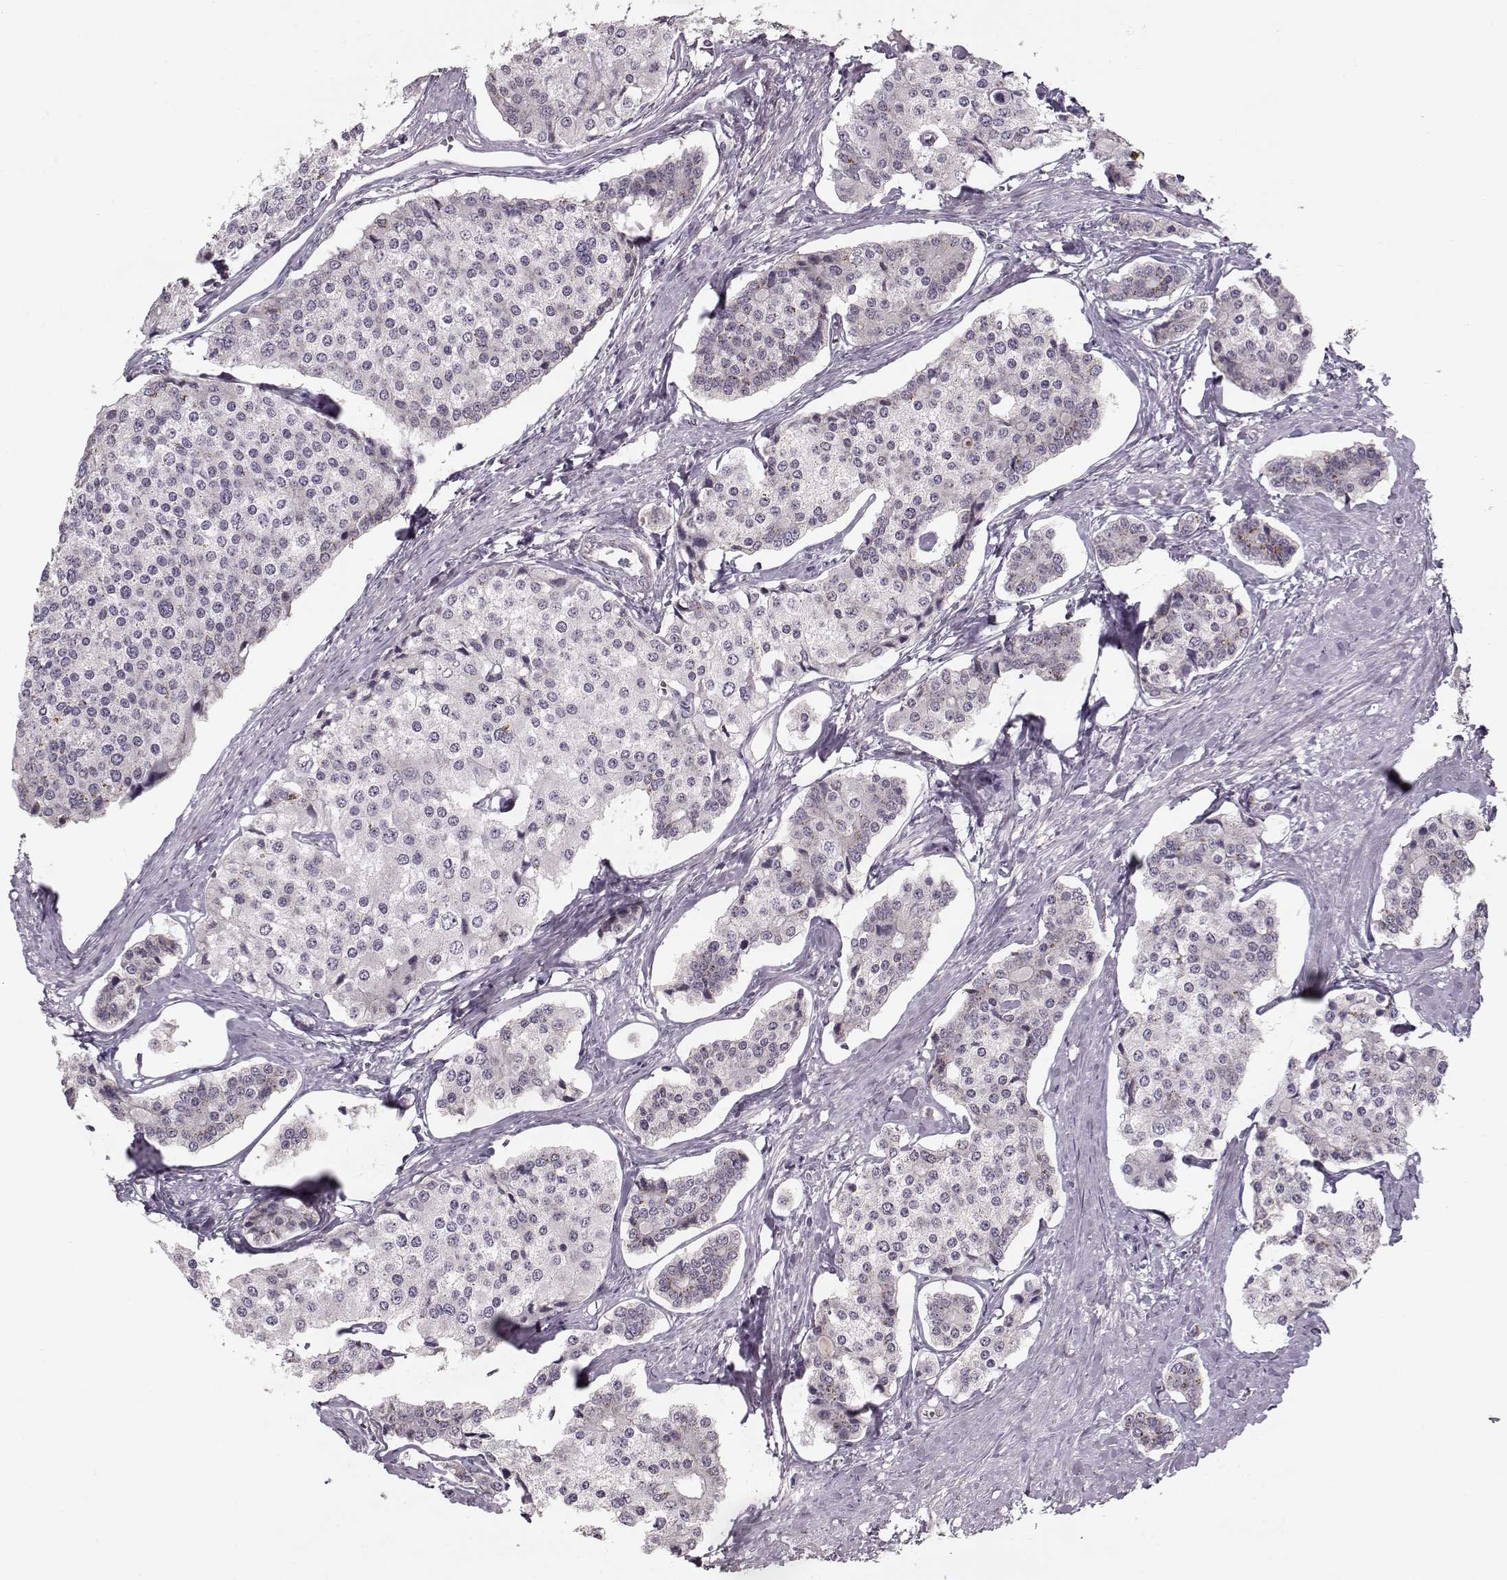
{"staining": {"intensity": "negative", "quantity": "none", "location": "none"}, "tissue": "carcinoid", "cell_type": "Tumor cells", "image_type": "cancer", "snomed": [{"axis": "morphology", "description": "Carcinoid, malignant, NOS"}, {"axis": "topography", "description": "Small intestine"}], "caption": "High power microscopy micrograph of an IHC micrograph of malignant carcinoid, revealing no significant staining in tumor cells.", "gene": "ACOT11", "patient": {"sex": "female", "age": 65}}